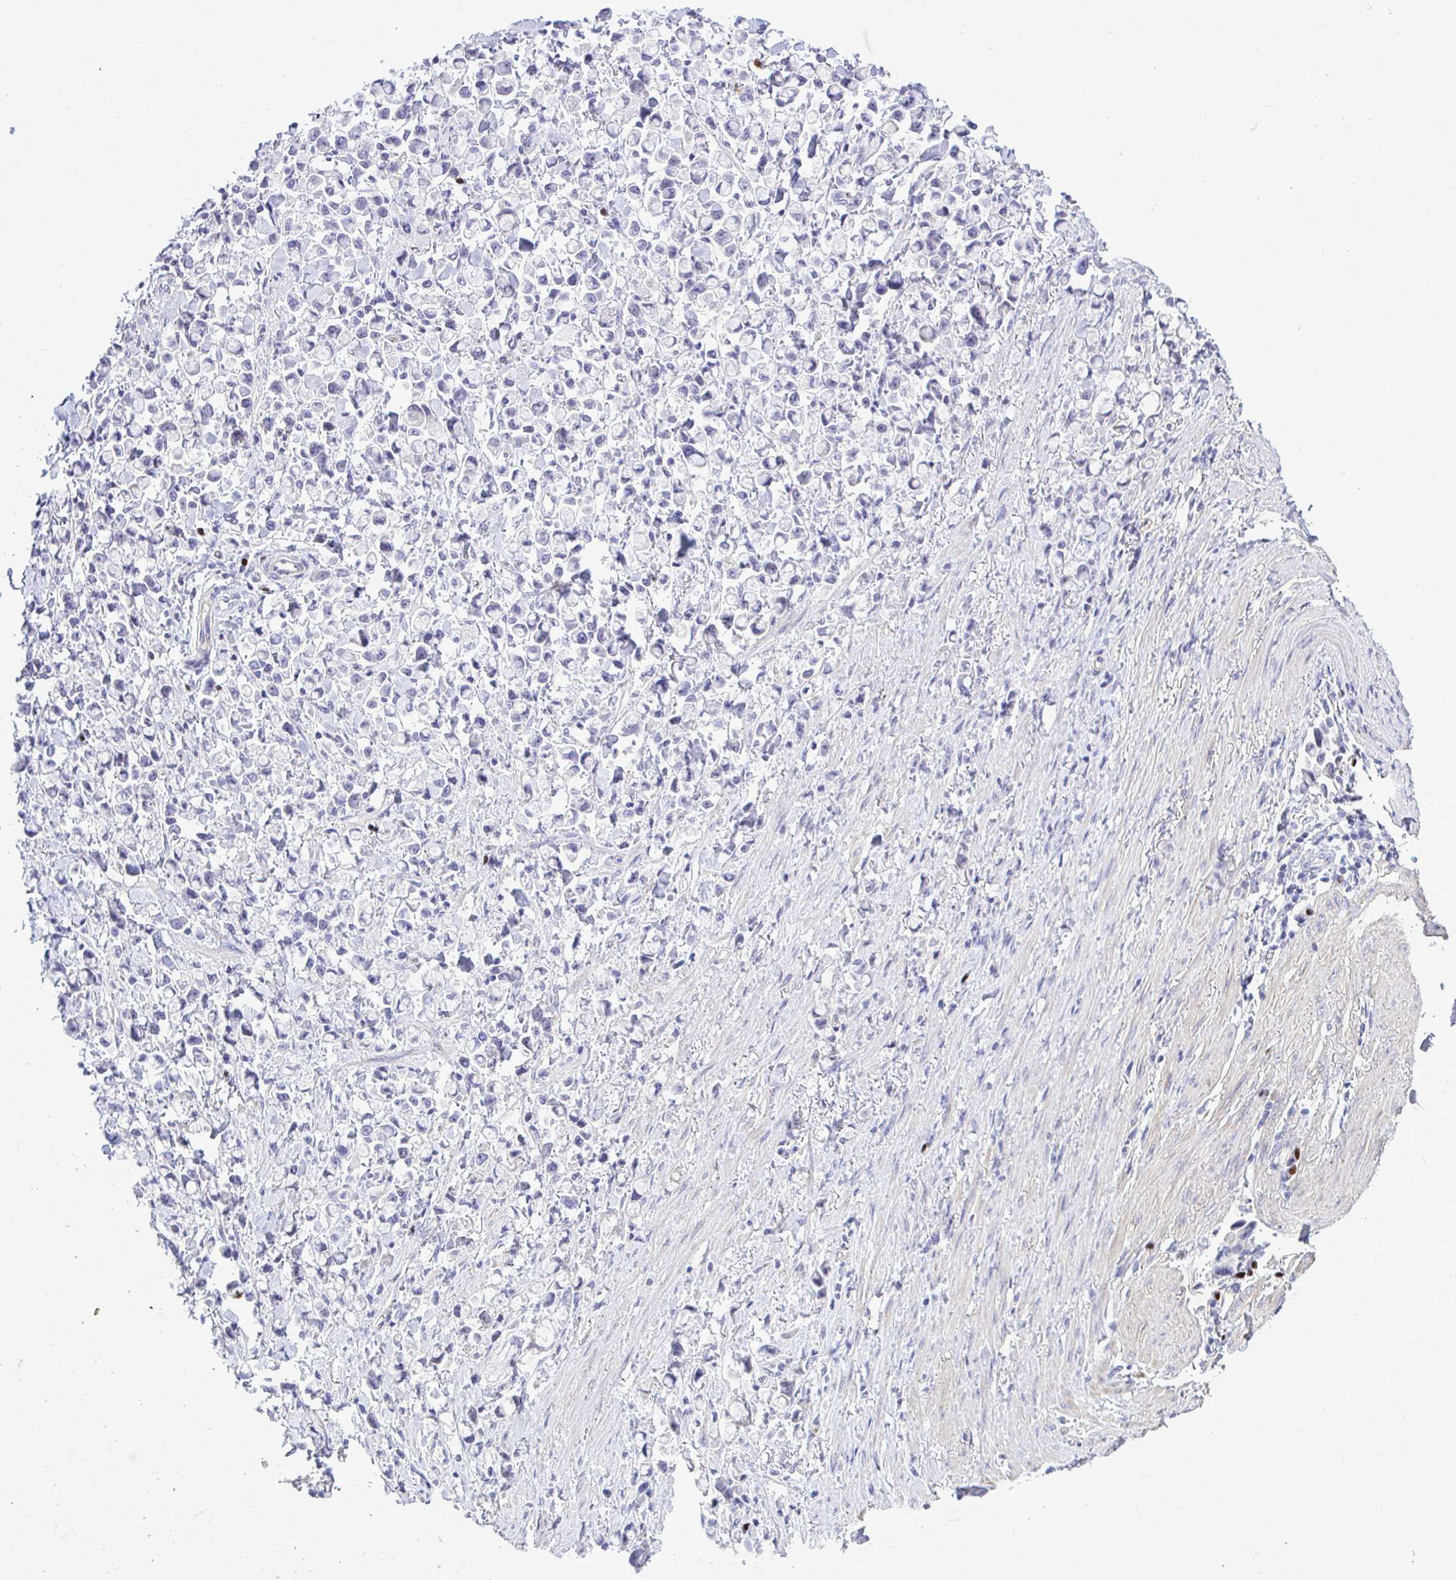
{"staining": {"intensity": "negative", "quantity": "none", "location": "none"}, "tissue": "stomach cancer", "cell_type": "Tumor cells", "image_type": "cancer", "snomed": [{"axis": "morphology", "description": "Adenocarcinoma, NOS"}, {"axis": "topography", "description": "Stomach"}], "caption": "DAB (3,3'-diaminobenzidine) immunohistochemical staining of adenocarcinoma (stomach) displays no significant expression in tumor cells.", "gene": "SLC25A51", "patient": {"sex": "female", "age": 81}}